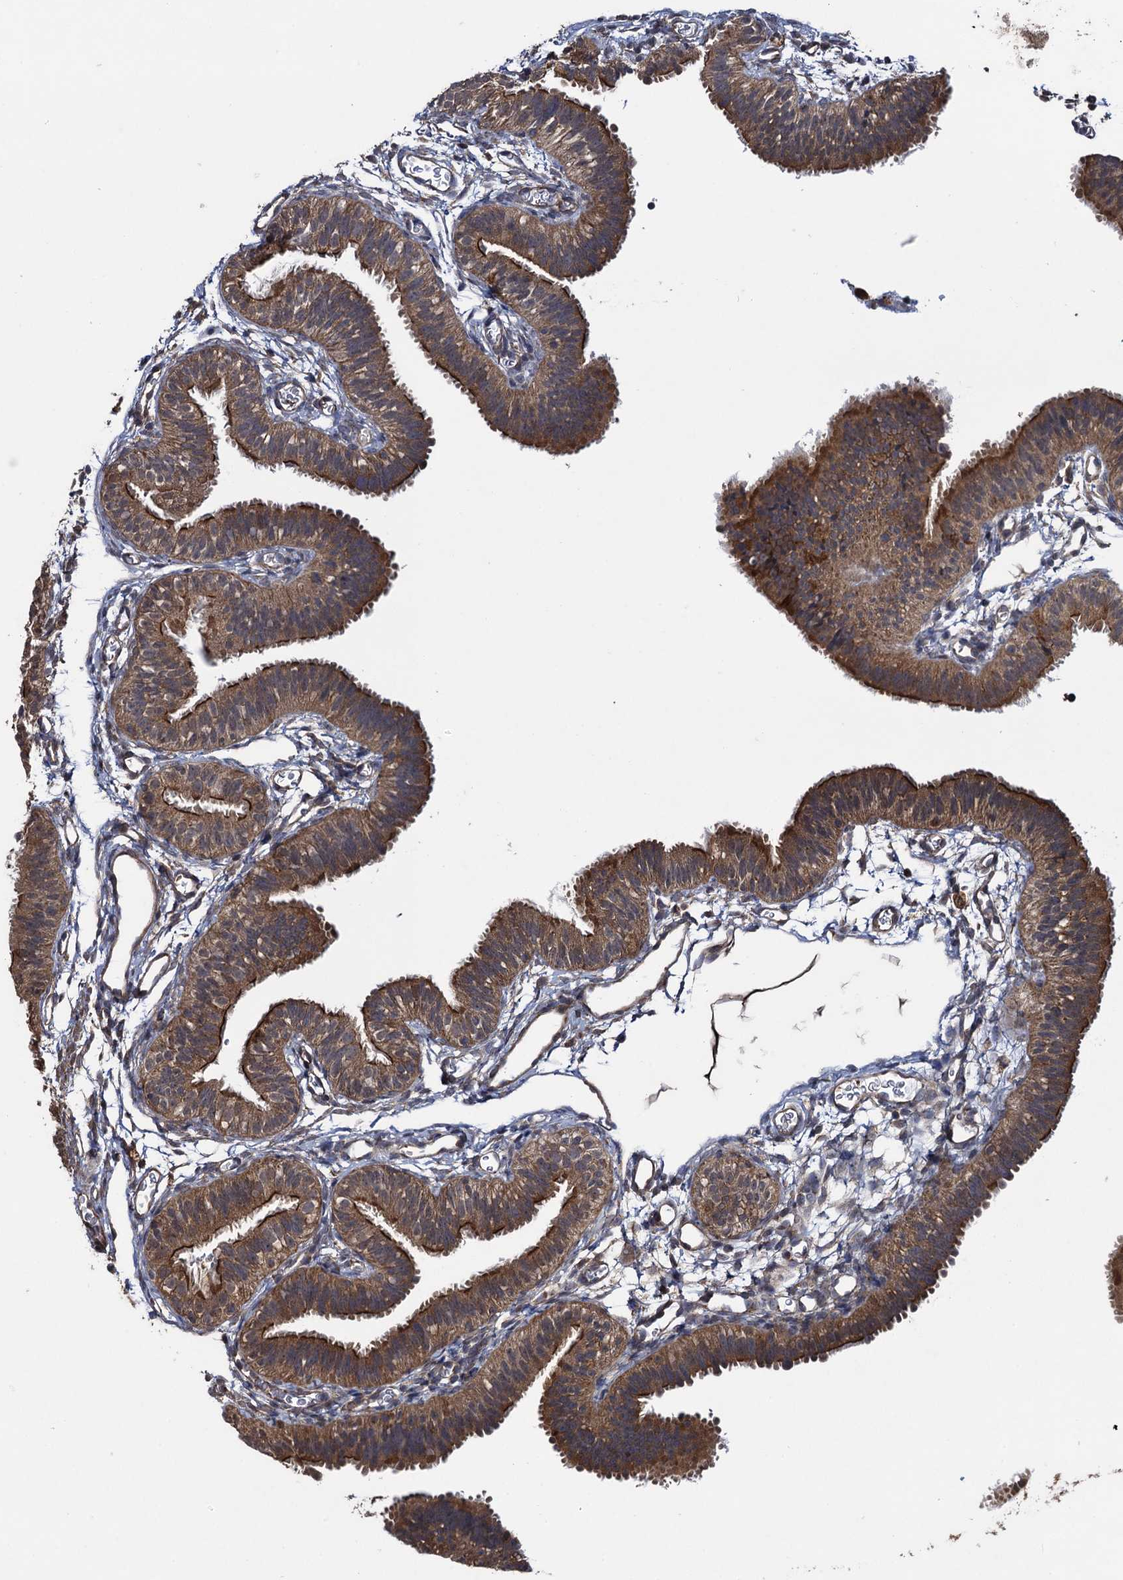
{"staining": {"intensity": "moderate", "quantity": ">75%", "location": "cytoplasmic/membranous"}, "tissue": "fallopian tube", "cell_type": "Glandular cells", "image_type": "normal", "snomed": [{"axis": "morphology", "description": "Normal tissue, NOS"}, {"axis": "topography", "description": "Fallopian tube"}], "caption": "Approximately >75% of glandular cells in unremarkable fallopian tube exhibit moderate cytoplasmic/membranous protein staining as visualized by brown immunohistochemical staining.", "gene": "HAUS1", "patient": {"sex": "female", "age": 35}}